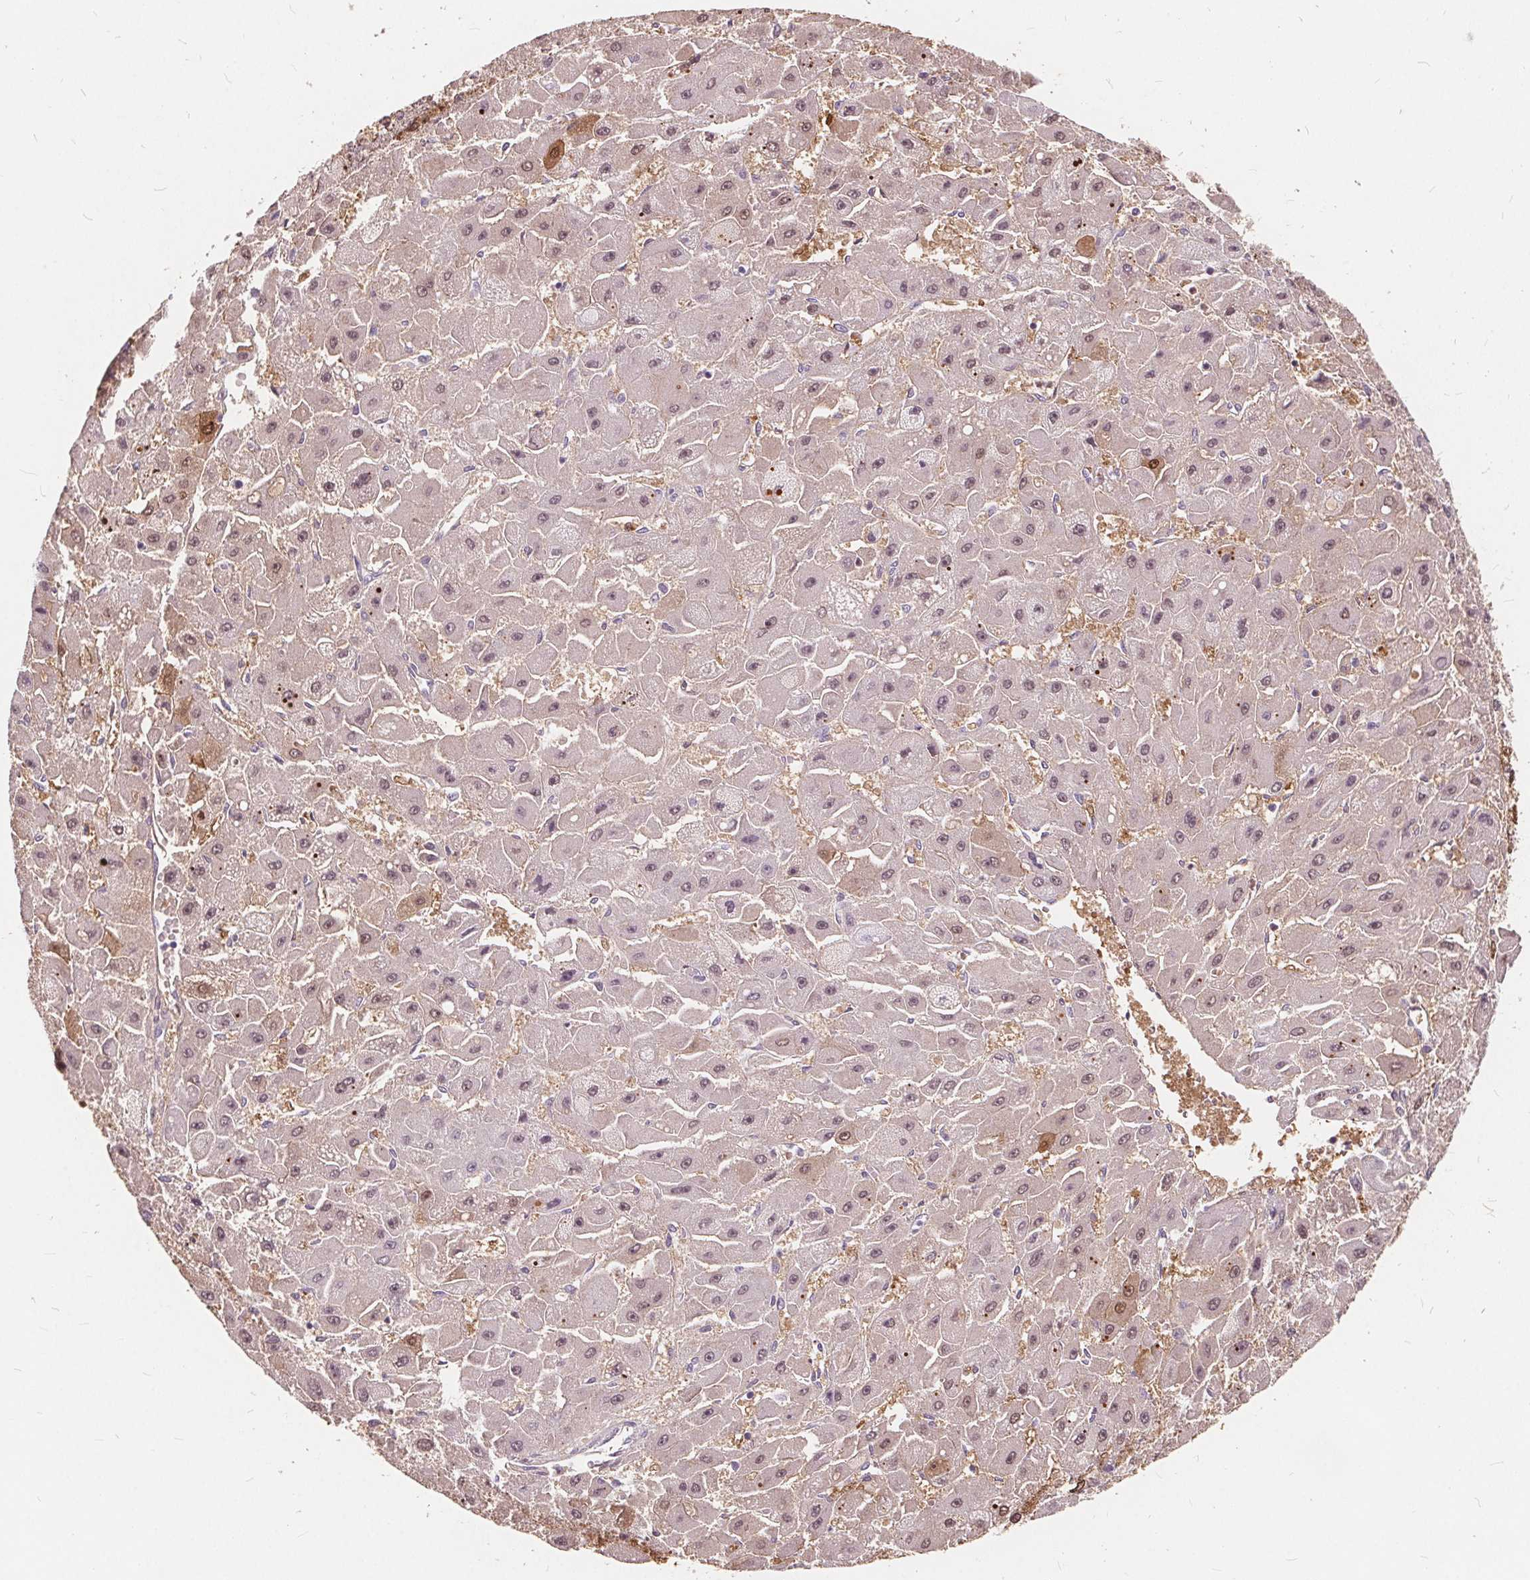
{"staining": {"intensity": "weak", "quantity": "25%-75%", "location": "cytoplasmic/membranous,nuclear"}, "tissue": "liver cancer", "cell_type": "Tumor cells", "image_type": "cancer", "snomed": [{"axis": "morphology", "description": "Carcinoma, Hepatocellular, NOS"}, {"axis": "topography", "description": "Liver"}], "caption": "Brown immunohistochemical staining in liver cancer (hepatocellular carcinoma) reveals weak cytoplasmic/membranous and nuclear positivity in approximately 25%-75% of tumor cells. (IHC, brightfield microscopy, high magnification).", "gene": "HAAO", "patient": {"sex": "female", "age": 25}}